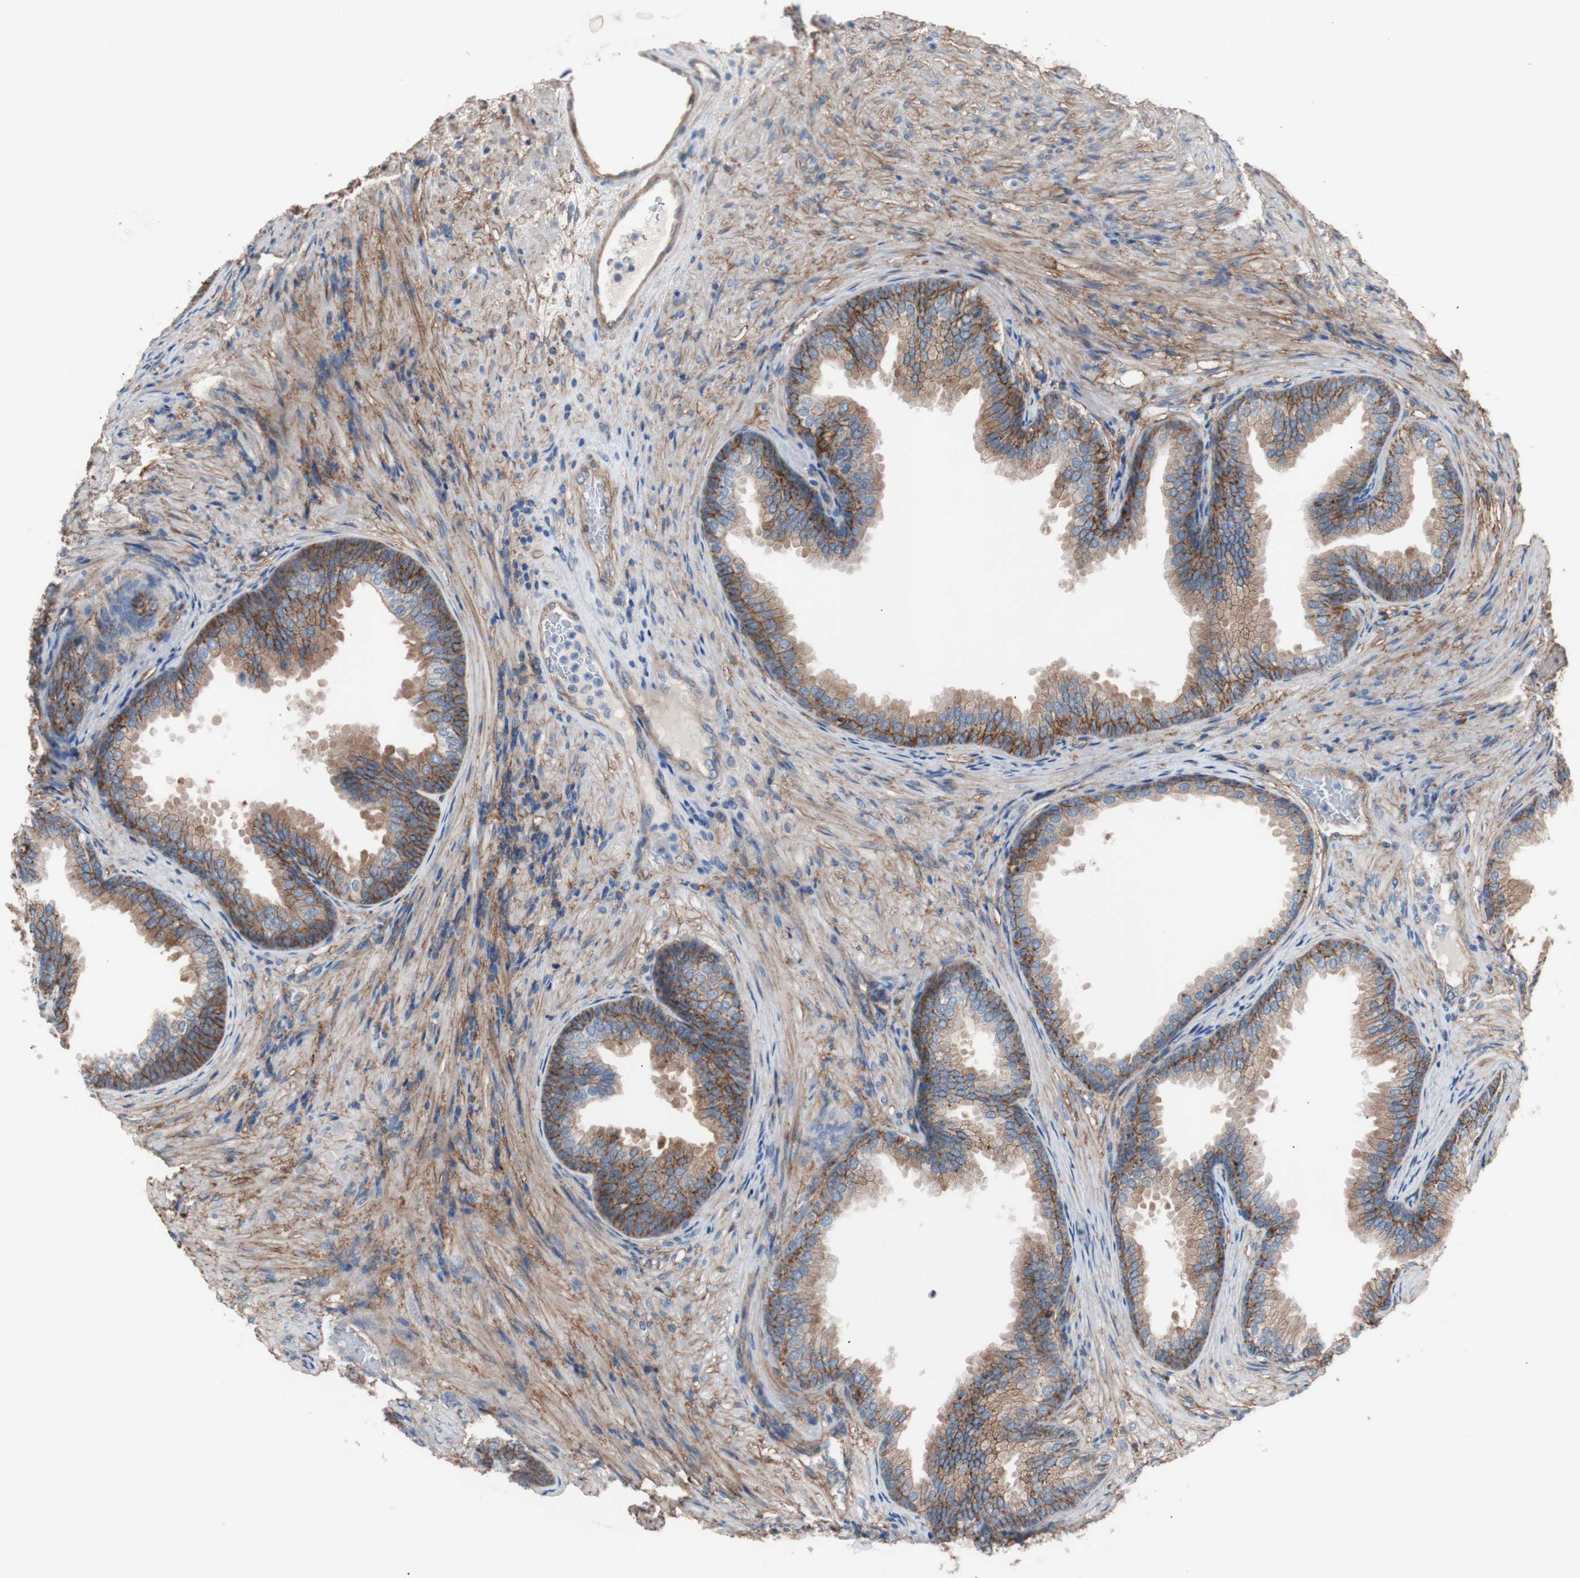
{"staining": {"intensity": "moderate", "quantity": ">75%", "location": "cytoplasmic/membranous"}, "tissue": "prostate", "cell_type": "Glandular cells", "image_type": "normal", "snomed": [{"axis": "morphology", "description": "Normal tissue, NOS"}, {"axis": "topography", "description": "Prostate"}], "caption": "Human prostate stained with a brown dye reveals moderate cytoplasmic/membranous positive staining in approximately >75% of glandular cells.", "gene": "CD81", "patient": {"sex": "male", "age": 76}}